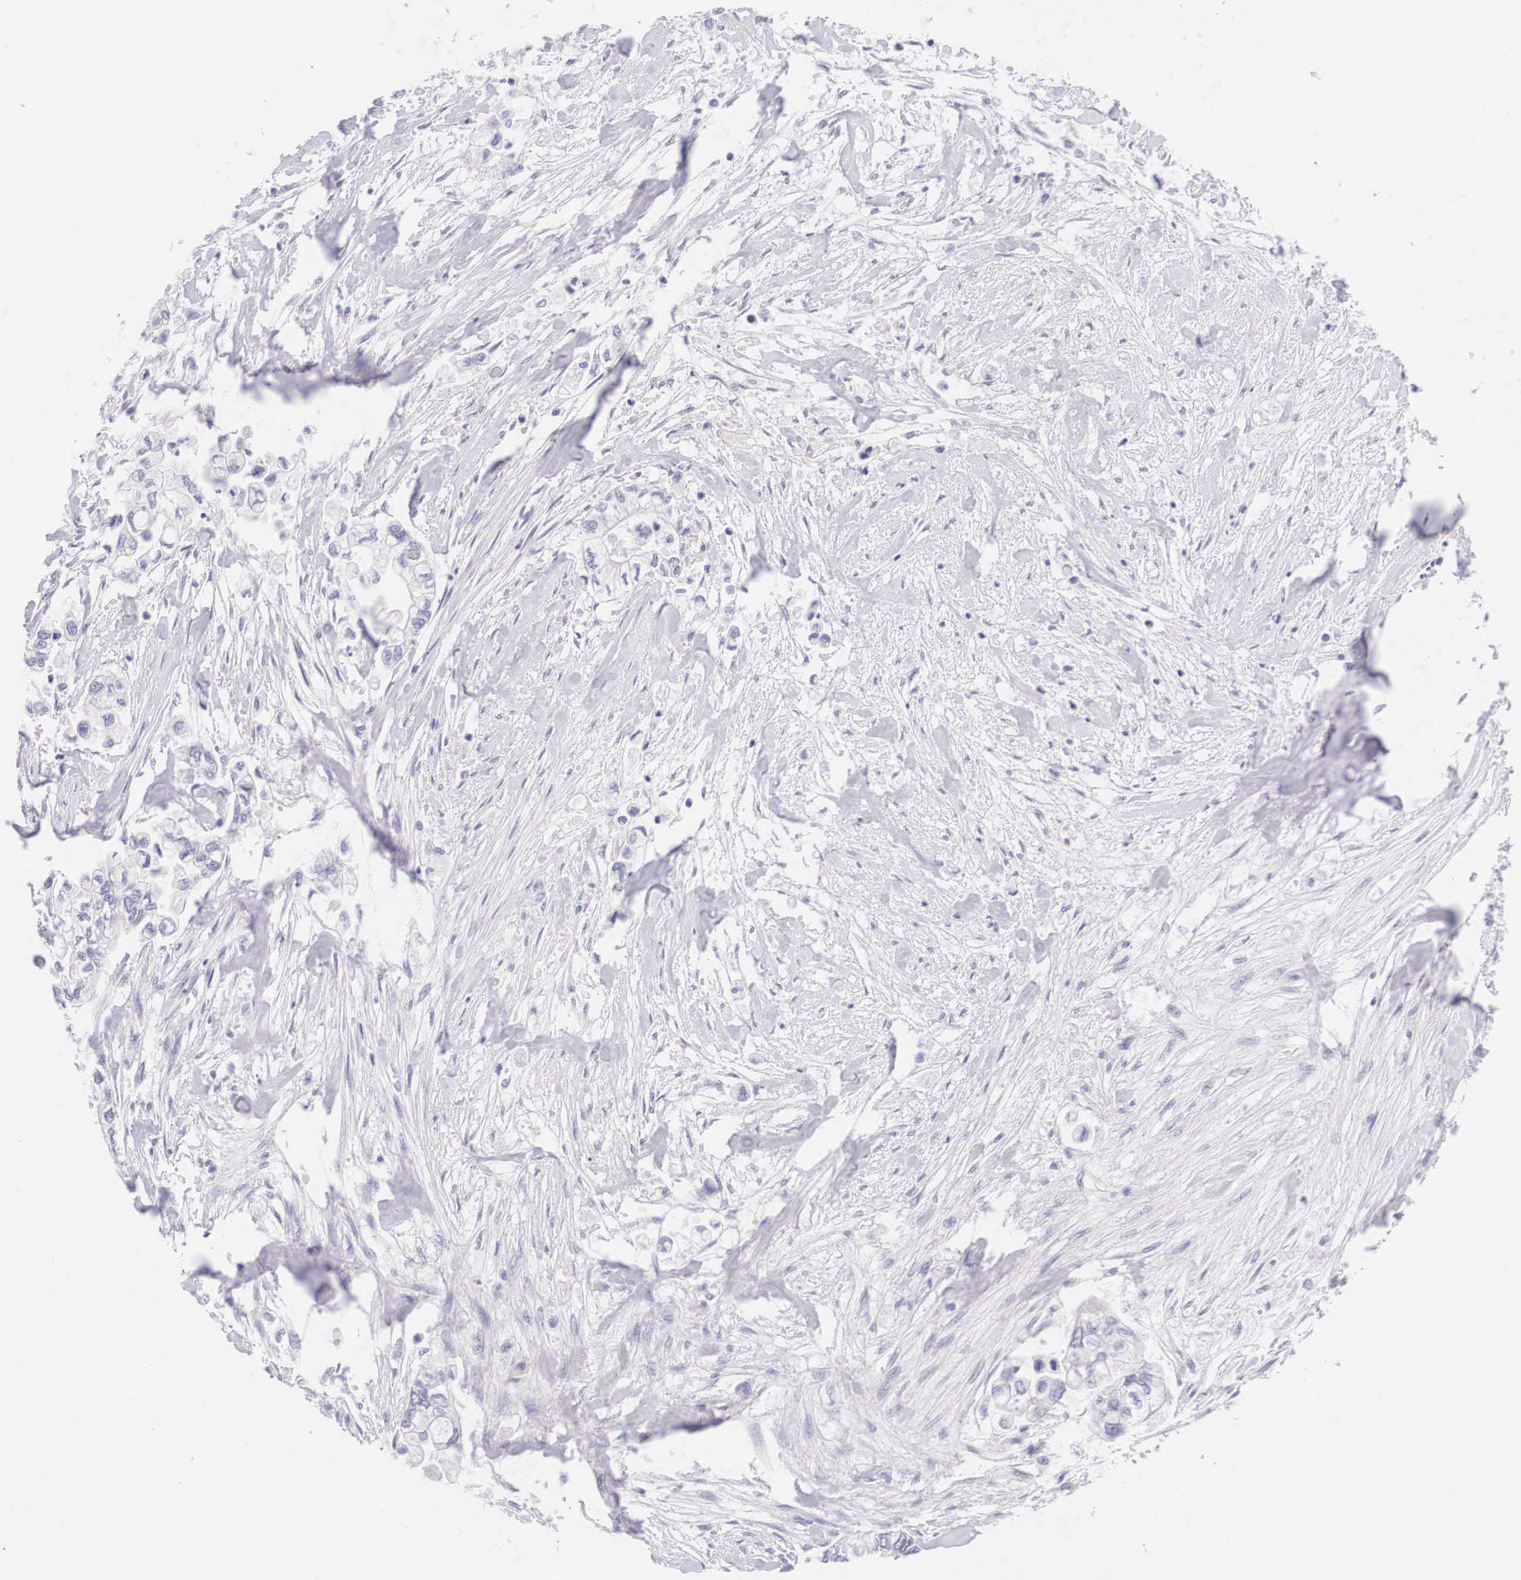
{"staining": {"intensity": "negative", "quantity": "none", "location": "none"}, "tissue": "pancreatic cancer", "cell_type": "Tumor cells", "image_type": "cancer", "snomed": [{"axis": "morphology", "description": "Adenocarcinoma, NOS"}, {"axis": "topography", "description": "Pancreas"}], "caption": "Pancreatic cancer (adenocarcinoma) stained for a protein using immunohistochemistry (IHC) demonstrates no staining tumor cells.", "gene": "BCL6", "patient": {"sex": "male", "age": 79}}